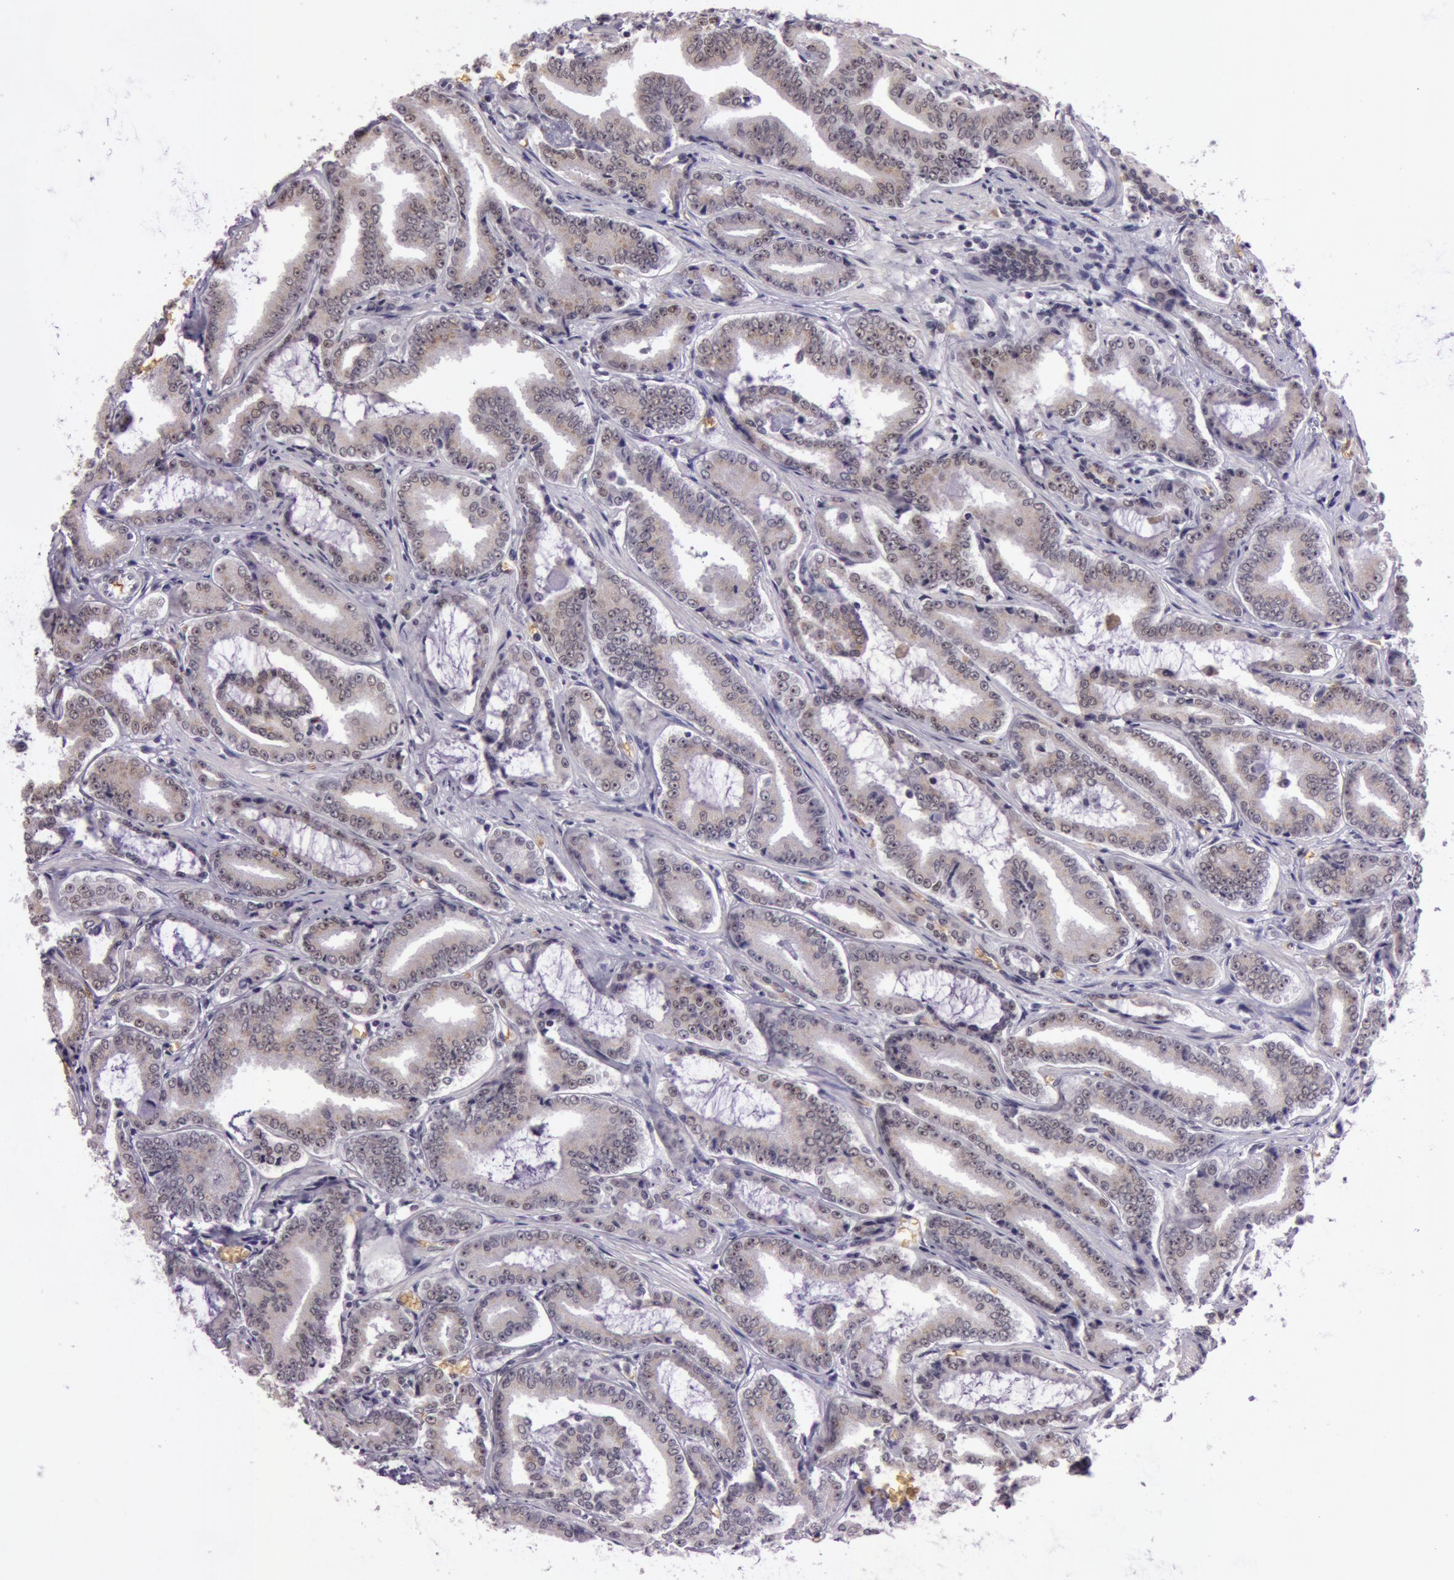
{"staining": {"intensity": "weak", "quantity": "<25%", "location": "cytoplasmic/membranous"}, "tissue": "prostate cancer", "cell_type": "Tumor cells", "image_type": "cancer", "snomed": [{"axis": "morphology", "description": "Adenocarcinoma, Low grade"}, {"axis": "topography", "description": "Prostate"}], "caption": "Low-grade adenocarcinoma (prostate) stained for a protein using immunohistochemistry demonstrates no positivity tumor cells.", "gene": "NBN", "patient": {"sex": "male", "age": 65}}